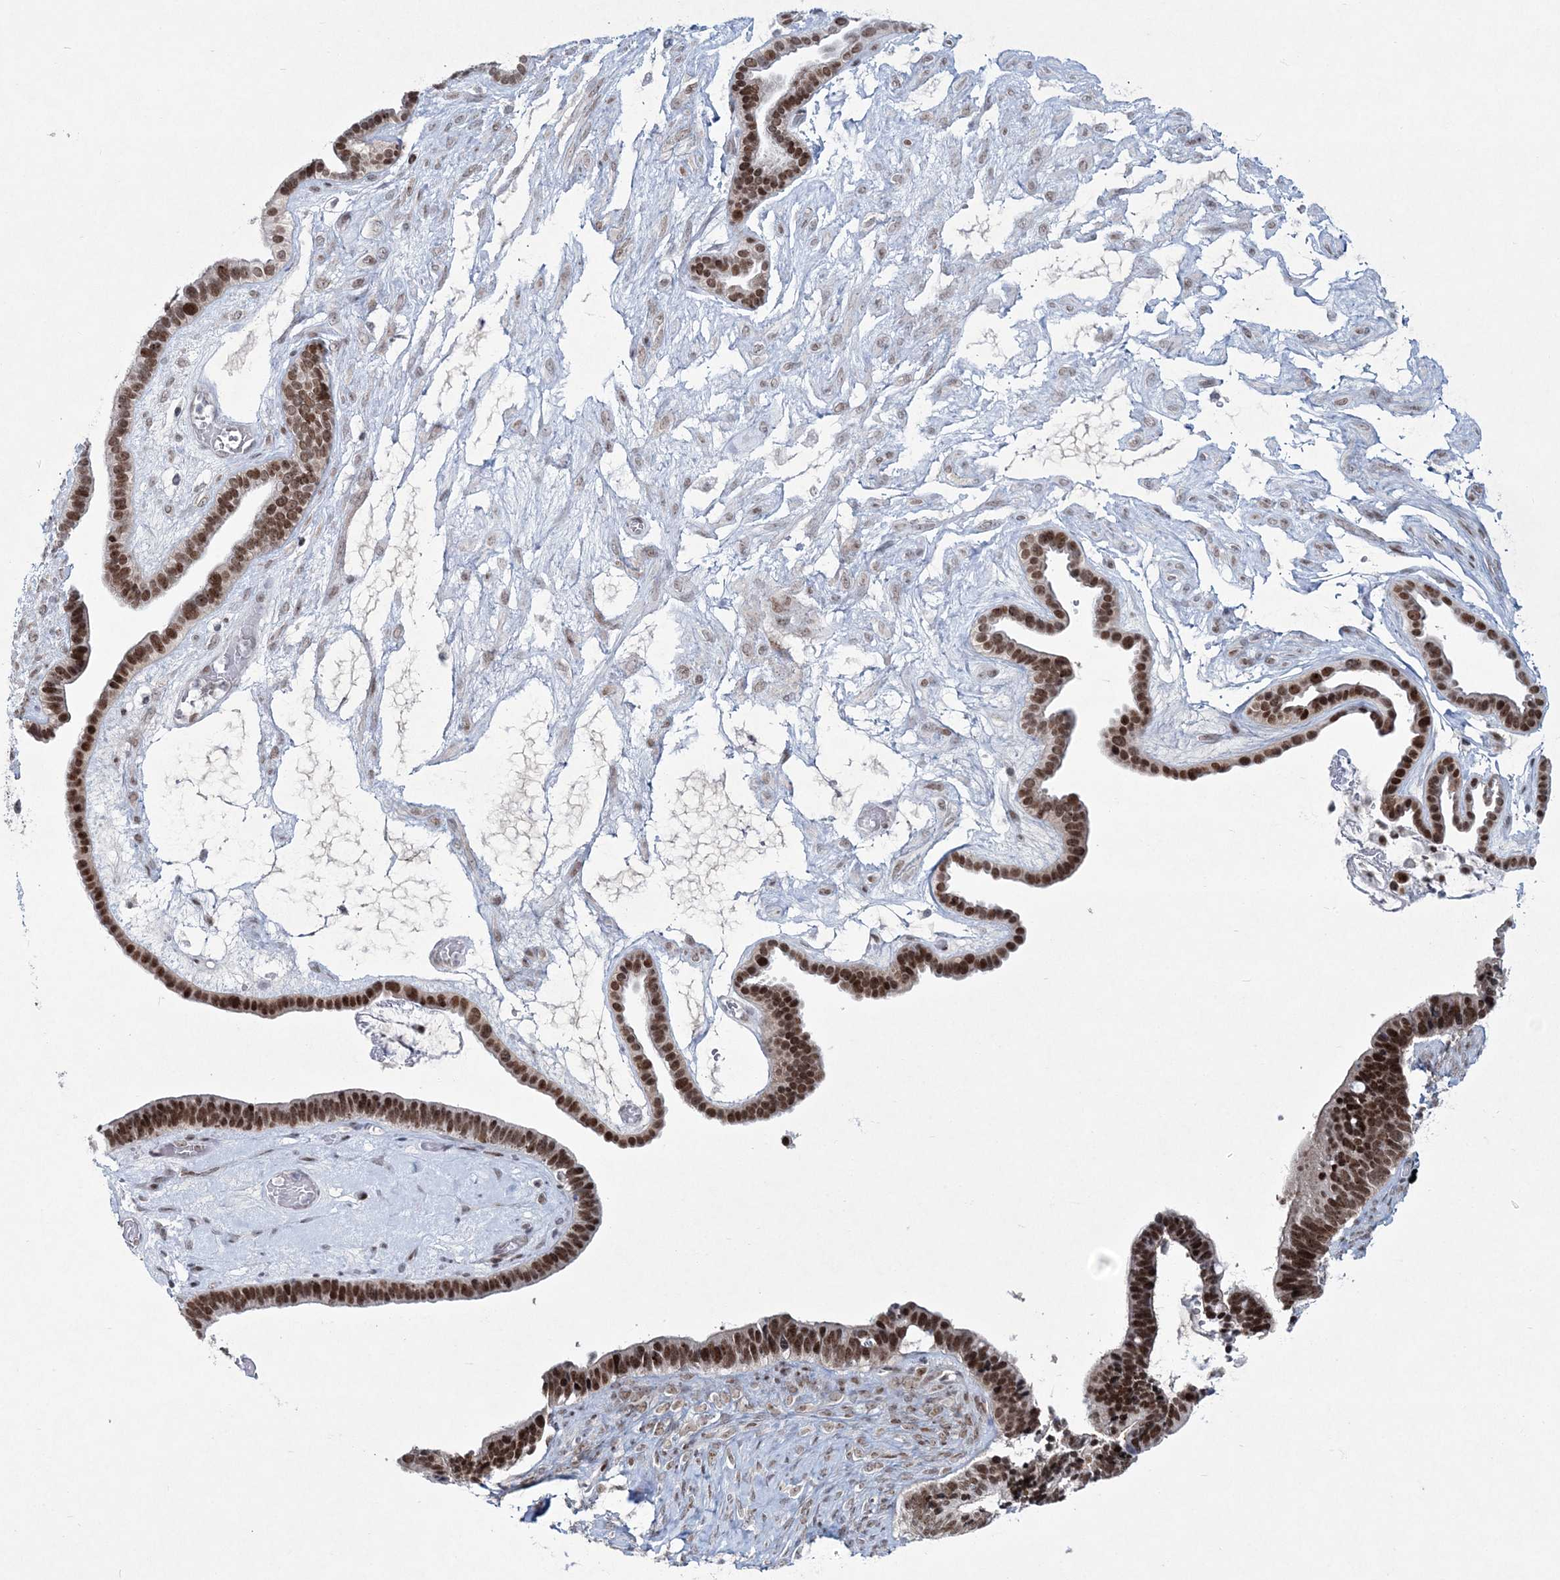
{"staining": {"intensity": "moderate", "quantity": ">75%", "location": "nuclear"}, "tissue": "ovarian cancer", "cell_type": "Tumor cells", "image_type": "cancer", "snomed": [{"axis": "morphology", "description": "Cystadenocarcinoma, serous, NOS"}, {"axis": "topography", "description": "Ovary"}], "caption": "This is an image of immunohistochemistry (IHC) staining of ovarian cancer, which shows moderate expression in the nuclear of tumor cells.", "gene": "LRRFIP2", "patient": {"sex": "female", "age": 56}}